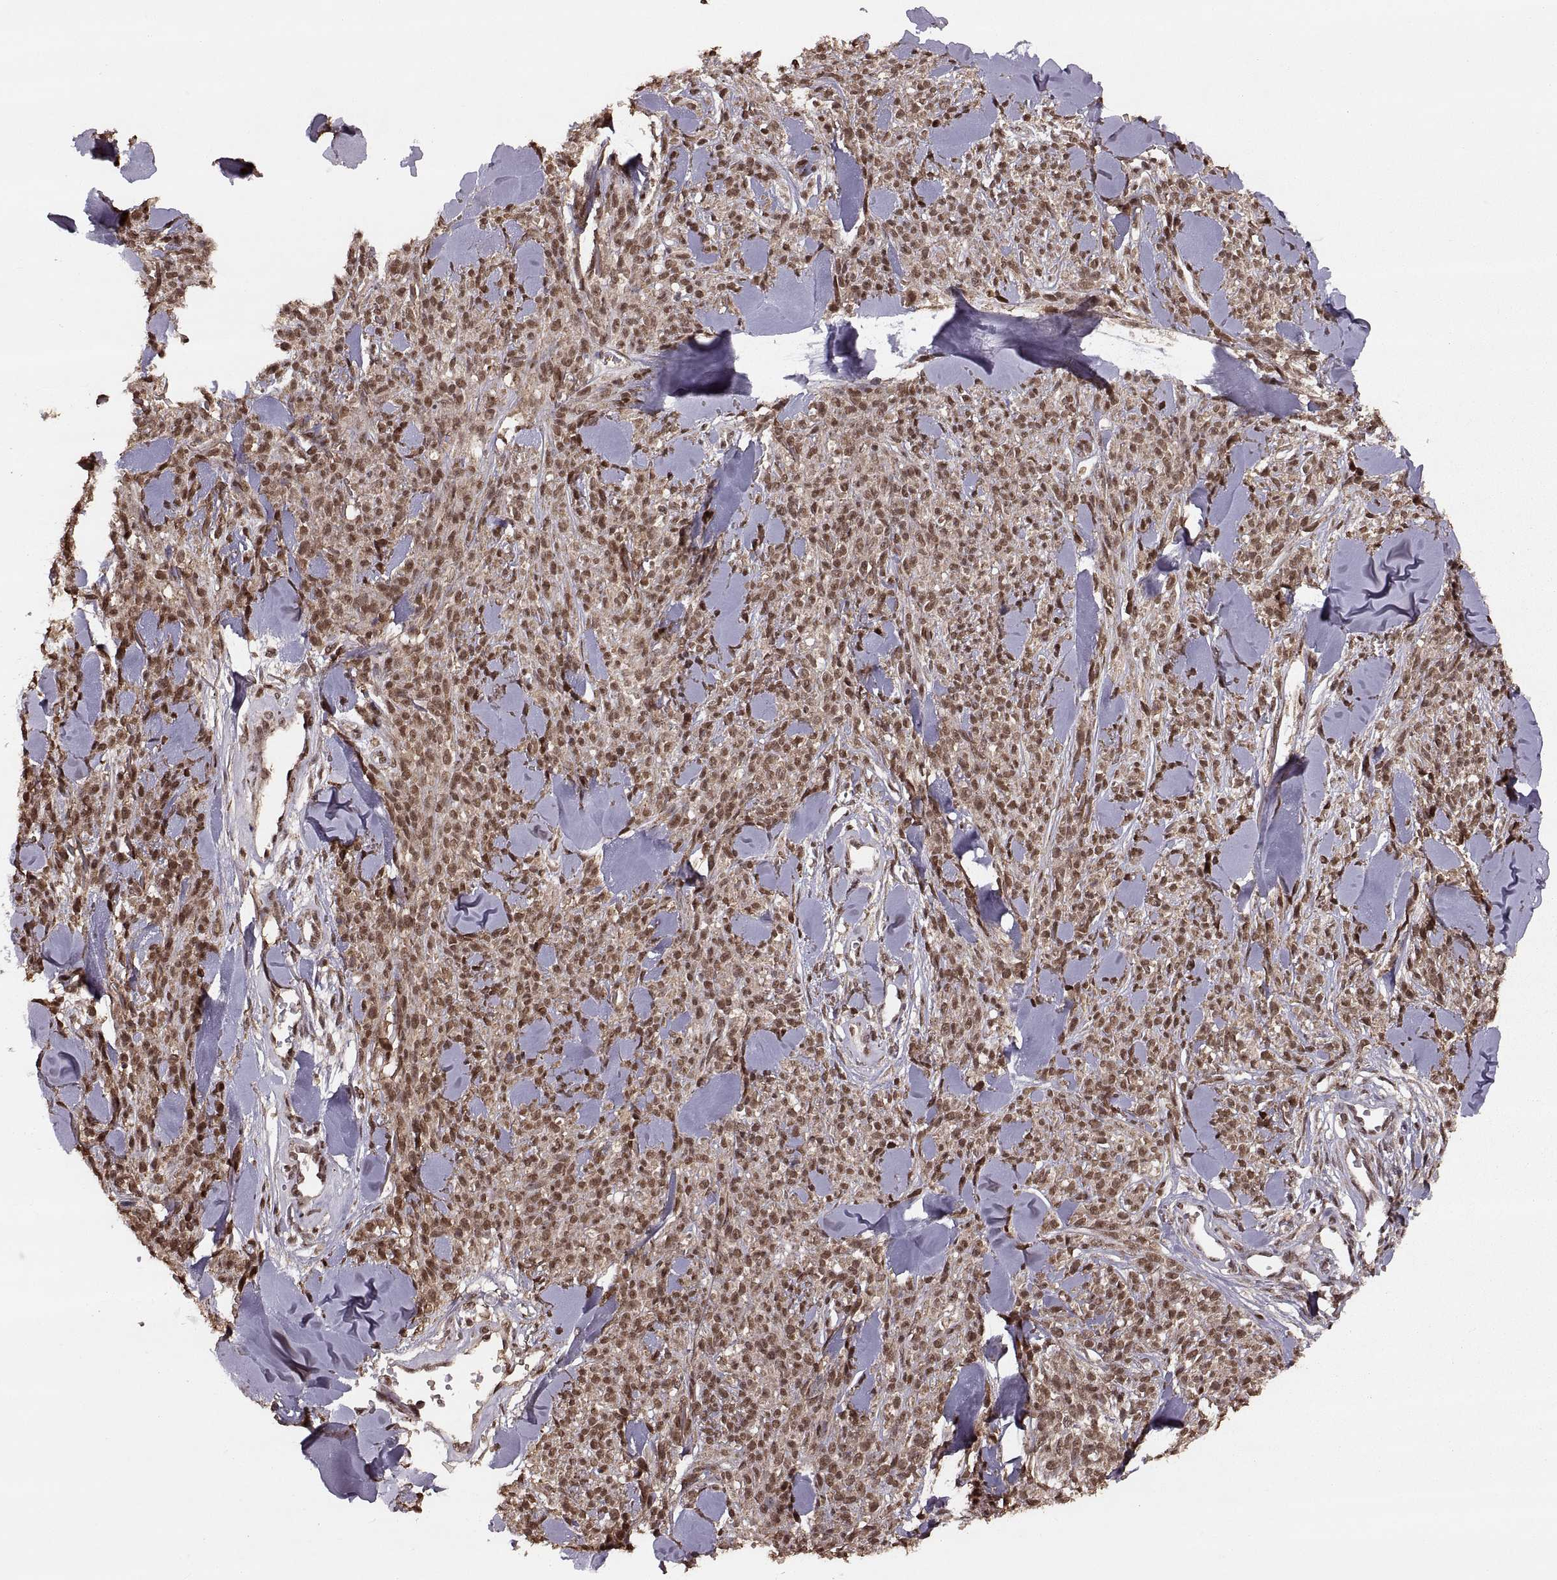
{"staining": {"intensity": "moderate", "quantity": ">75%", "location": "nuclear"}, "tissue": "melanoma", "cell_type": "Tumor cells", "image_type": "cancer", "snomed": [{"axis": "morphology", "description": "Malignant melanoma, NOS"}, {"axis": "topography", "description": "Skin"}, {"axis": "topography", "description": "Skin of trunk"}], "caption": "An image showing moderate nuclear expression in about >75% of tumor cells in malignant melanoma, as visualized by brown immunohistochemical staining.", "gene": "RFT1", "patient": {"sex": "male", "age": 74}}